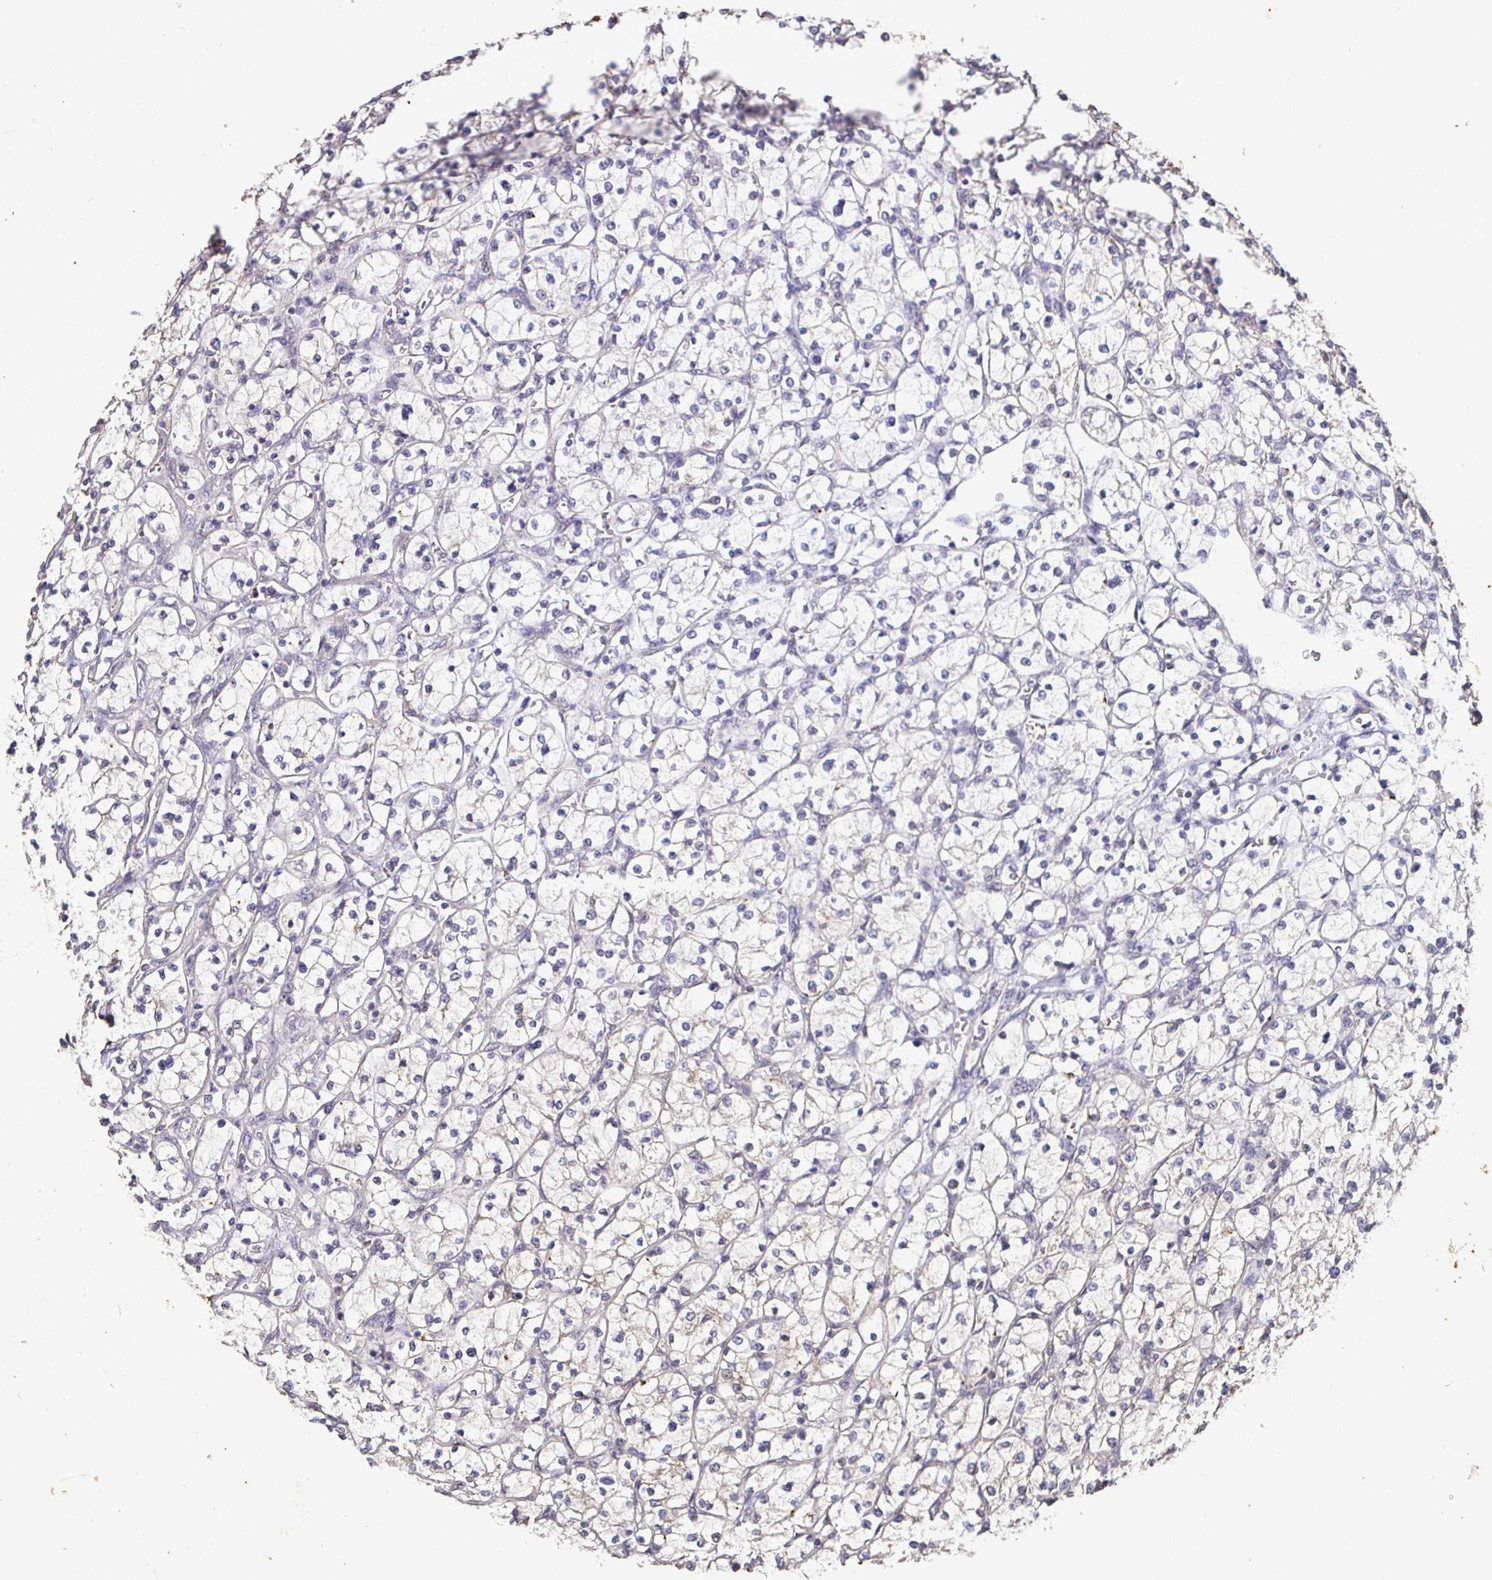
{"staining": {"intensity": "negative", "quantity": "none", "location": "none"}, "tissue": "renal cancer", "cell_type": "Tumor cells", "image_type": "cancer", "snomed": [{"axis": "morphology", "description": "Adenocarcinoma, NOS"}, {"axis": "topography", "description": "Kidney"}], "caption": "There is no significant positivity in tumor cells of renal cancer.", "gene": "SHISA4", "patient": {"sex": "female", "age": 64}}